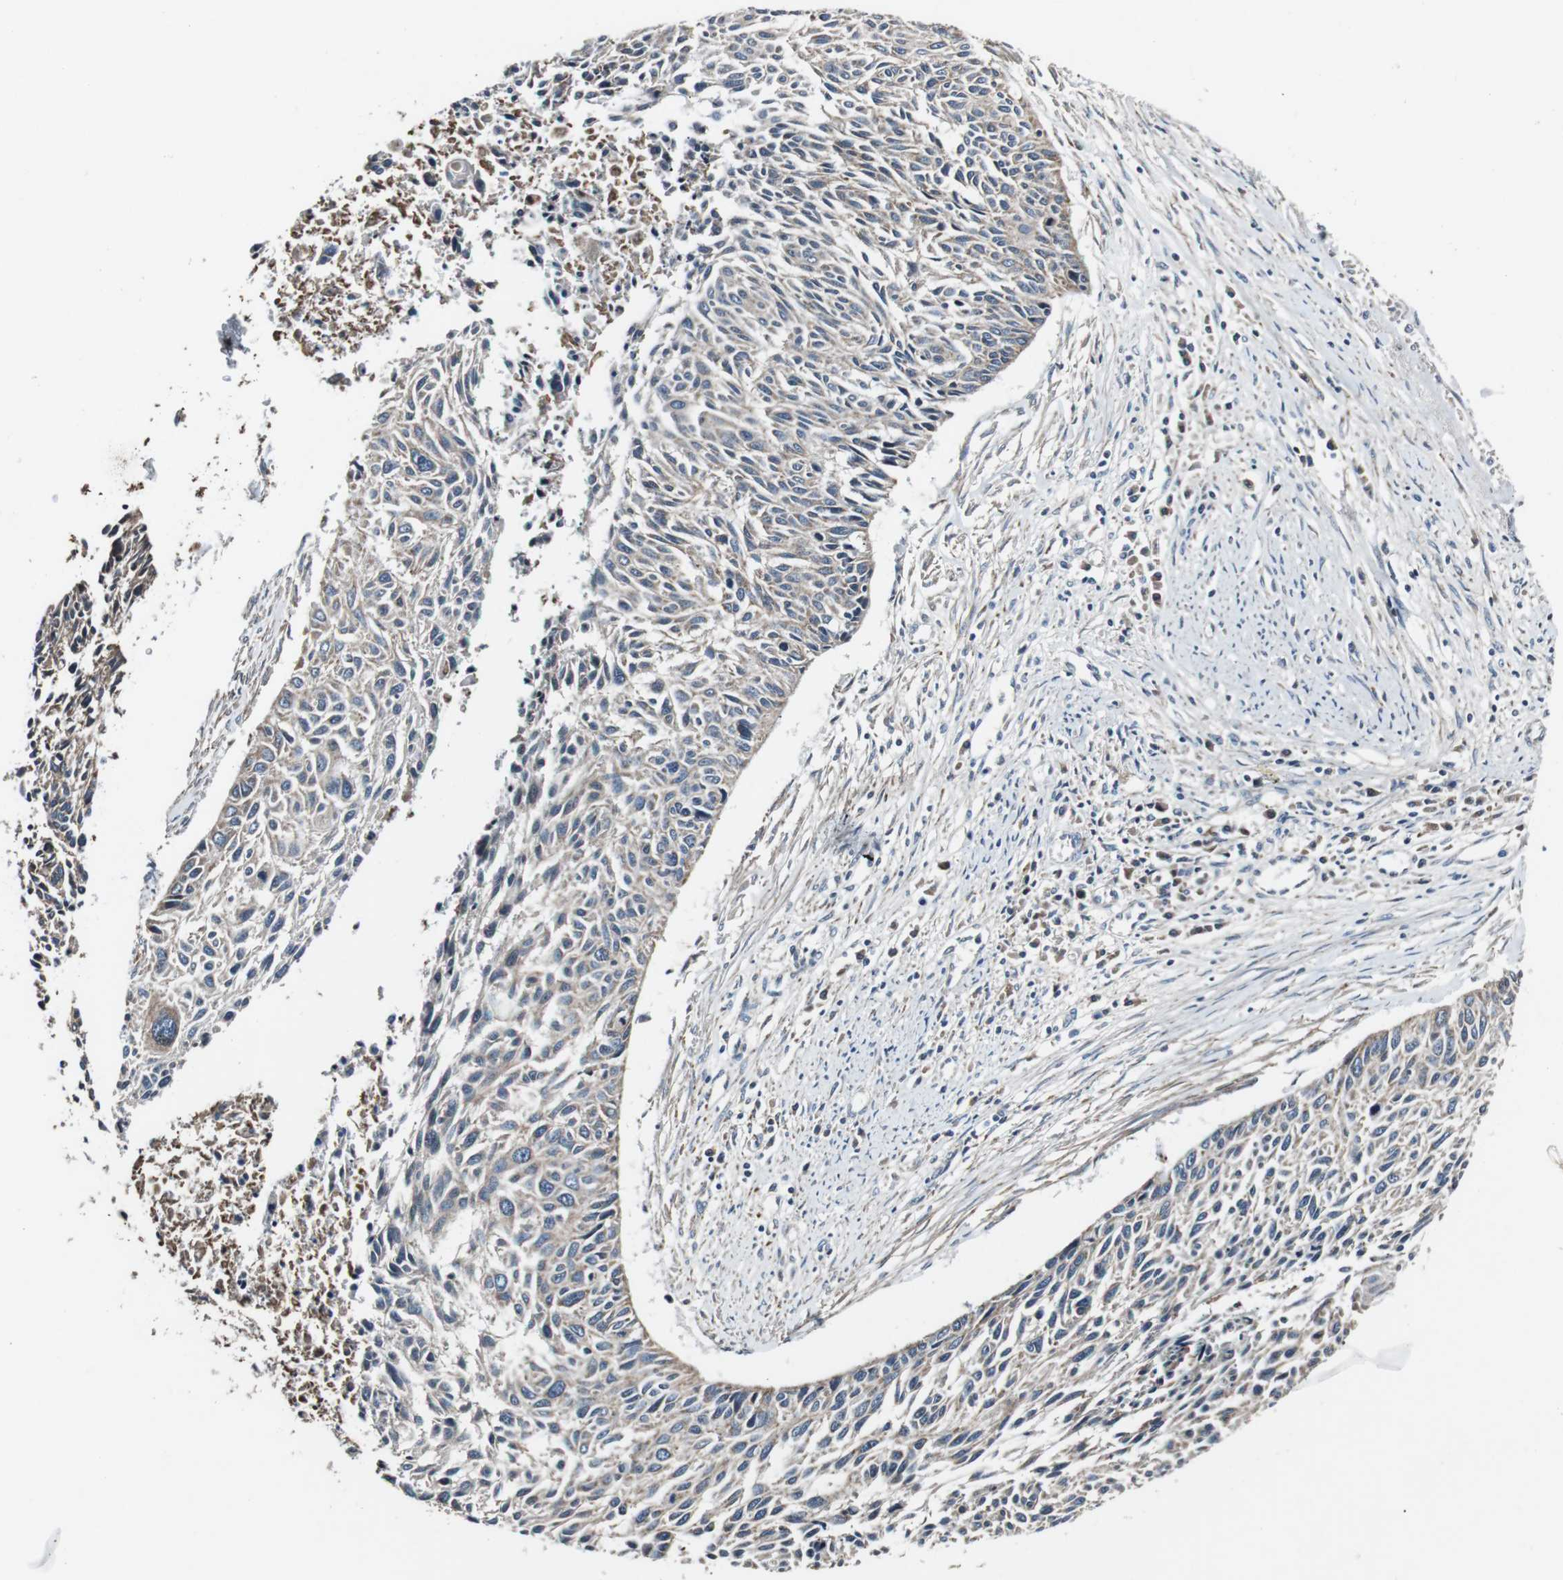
{"staining": {"intensity": "moderate", "quantity": "25%-75%", "location": "cytoplasmic/membranous"}, "tissue": "cervical cancer", "cell_type": "Tumor cells", "image_type": "cancer", "snomed": [{"axis": "morphology", "description": "Squamous cell carcinoma, NOS"}, {"axis": "topography", "description": "Cervix"}], "caption": "Cervical cancer (squamous cell carcinoma) tissue shows moderate cytoplasmic/membranous expression in about 25%-75% of tumor cells (IHC, brightfield microscopy, high magnification).", "gene": "CISD2", "patient": {"sex": "female", "age": 55}}